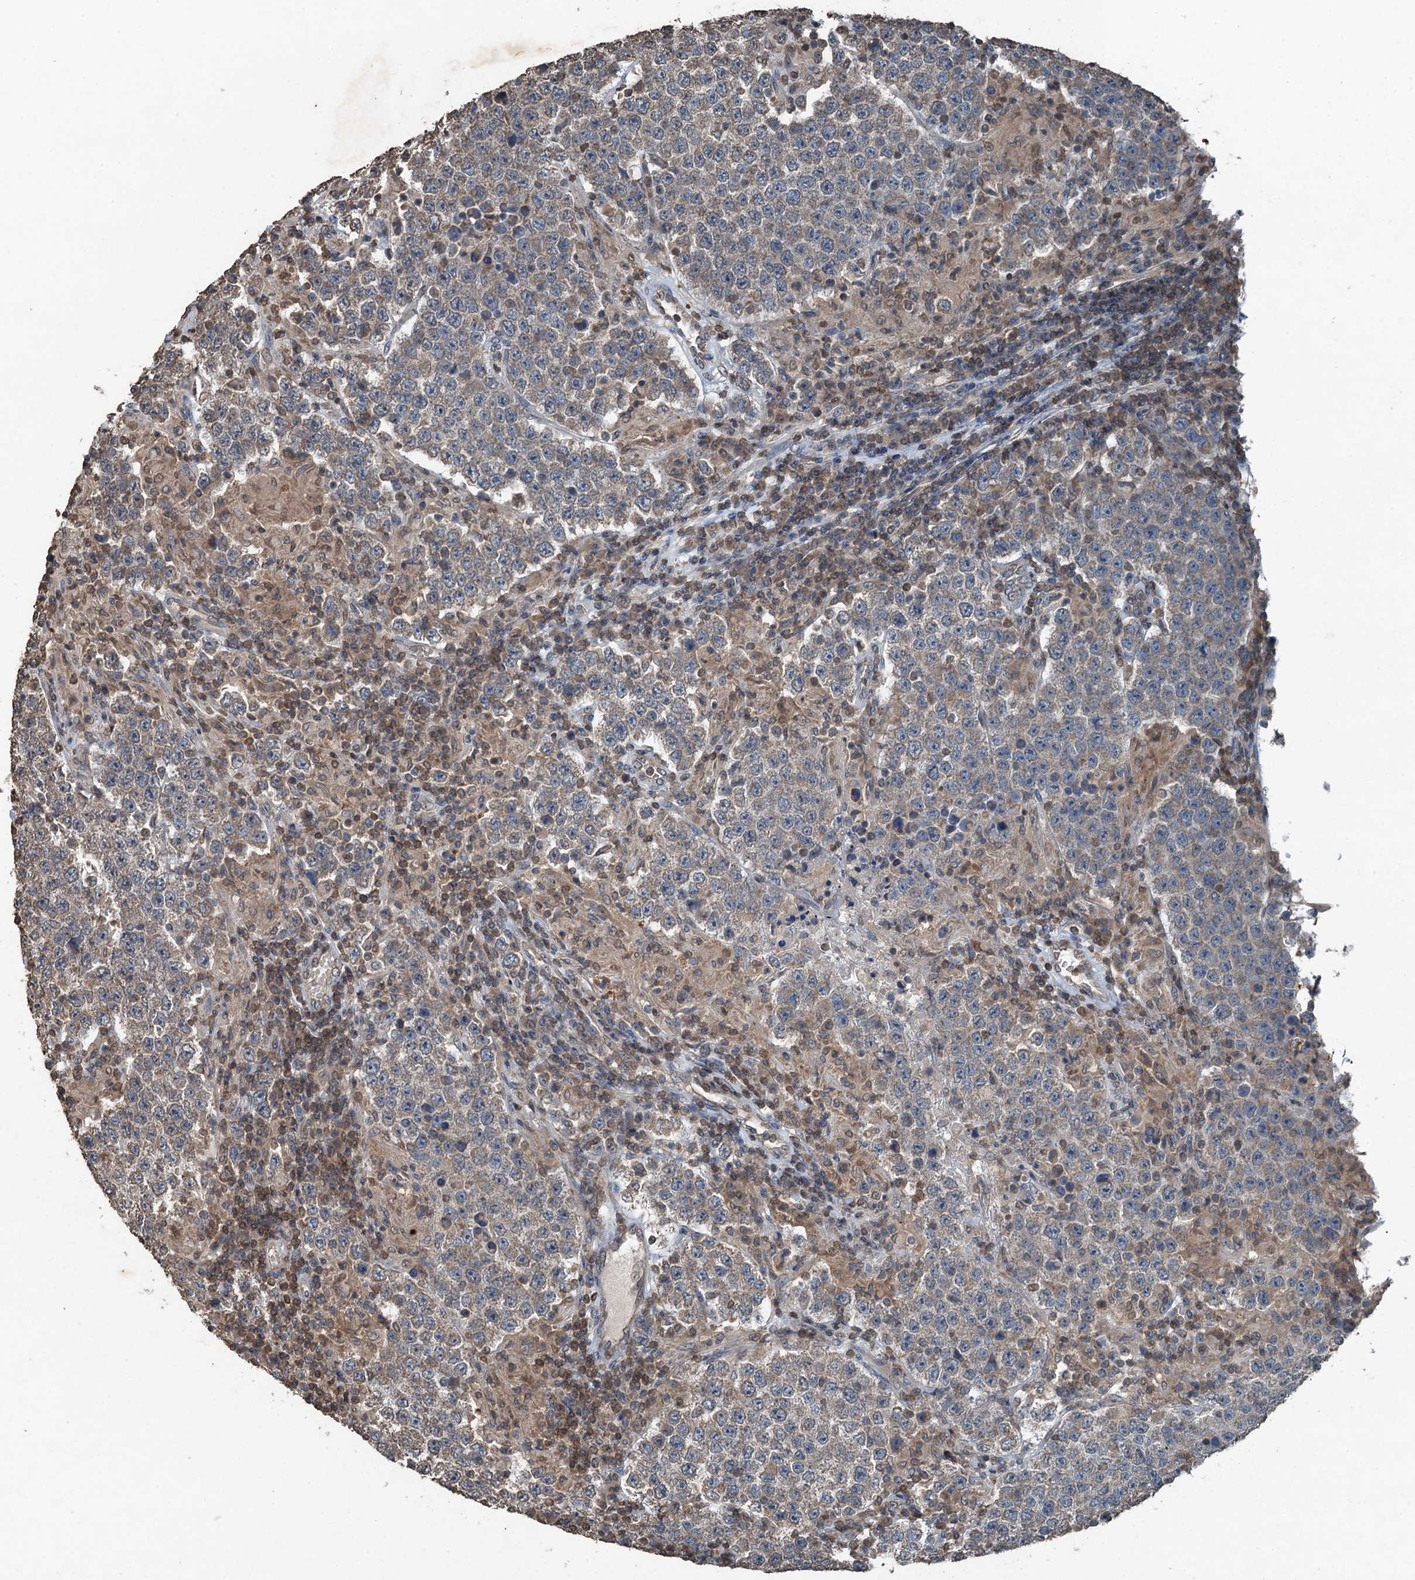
{"staining": {"intensity": "weak", "quantity": "<25%", "location": "cytoplasmic/membranous"}, "tissue": "testis cancer", "cell_type": "Tumor cells", "image_type": "cancer", "snomed": [{"axis": "morphology", "description": "Normal tissue, NOS"}, {"axis": "morphology", "description": "Urothelial carcinoma, High grade"}, {"axis": "morphology", "description": "Seminoma, NOS"}, {"axis": "morphology", "description": "Carcinoma, Embryonal, NOS"}, {"axis": "topography", "description": "Urinary bladder"}, {"axis": "topography", "description": "Testis"}], "caption": "Tumor cells are negative for protein expression in human testis cancer.", "gene": "TCTN1", "patient": {"sex": "male", "age": 41}}